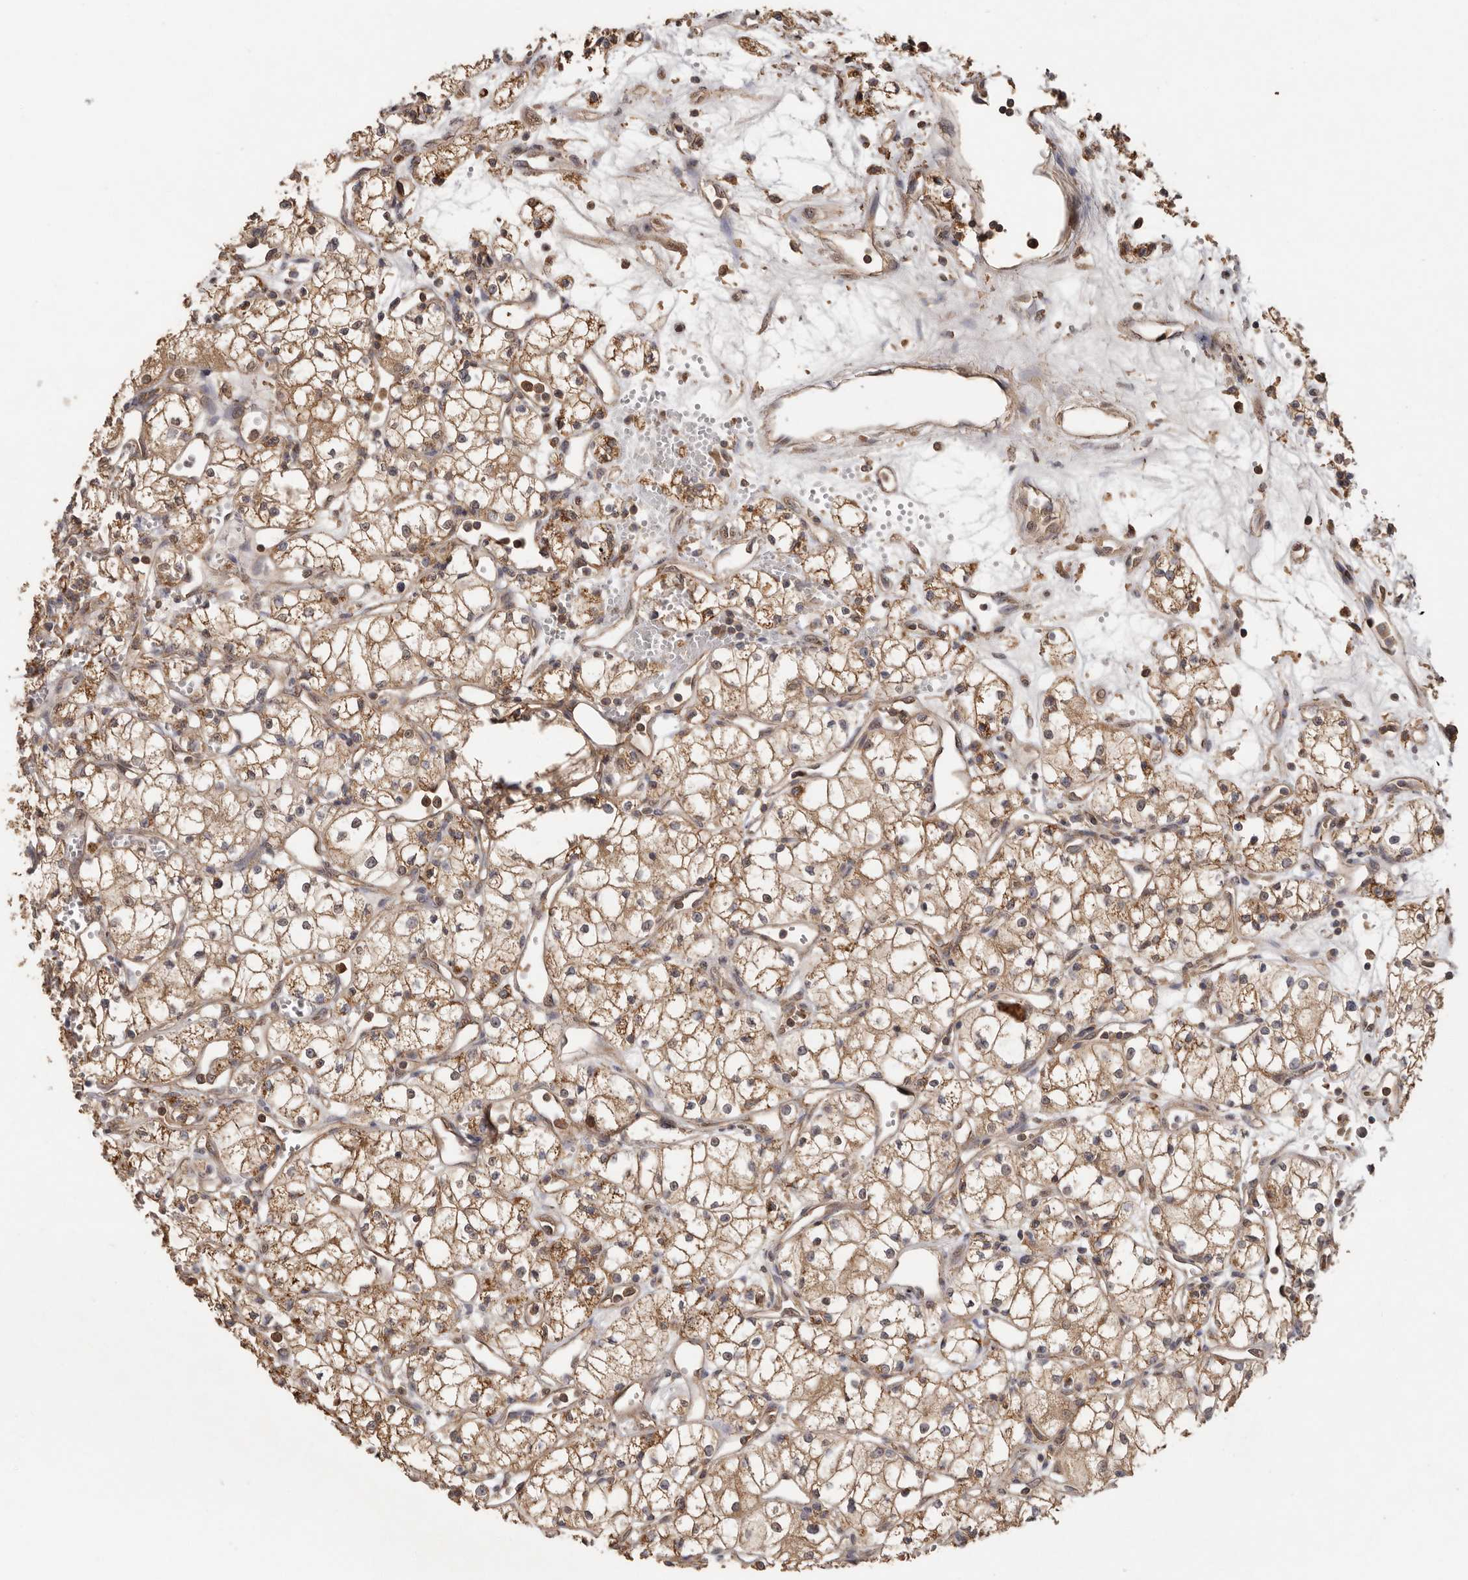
{"staining": {"intensity": "moderate", "quantity": ">75%", "location": "cytoplasmic/membranous"}, "tissue": "renal cancer", "cell_type": "Tumor cells", "image_type": "cancer", "snomed": [{"axis": "morphology", "description": "Adenocarcinoma, NOS"}, {"axis": "topography", "description": "Kidney"}], "caption": "Protein expression analysis of human adenocarcinoma (renal) reveals moderate cytoplasmic/membranous positivity in approximately >75% of tumor cells.", "gene": "RWDD1", "patient": {"sex": "male", "age": 59}}